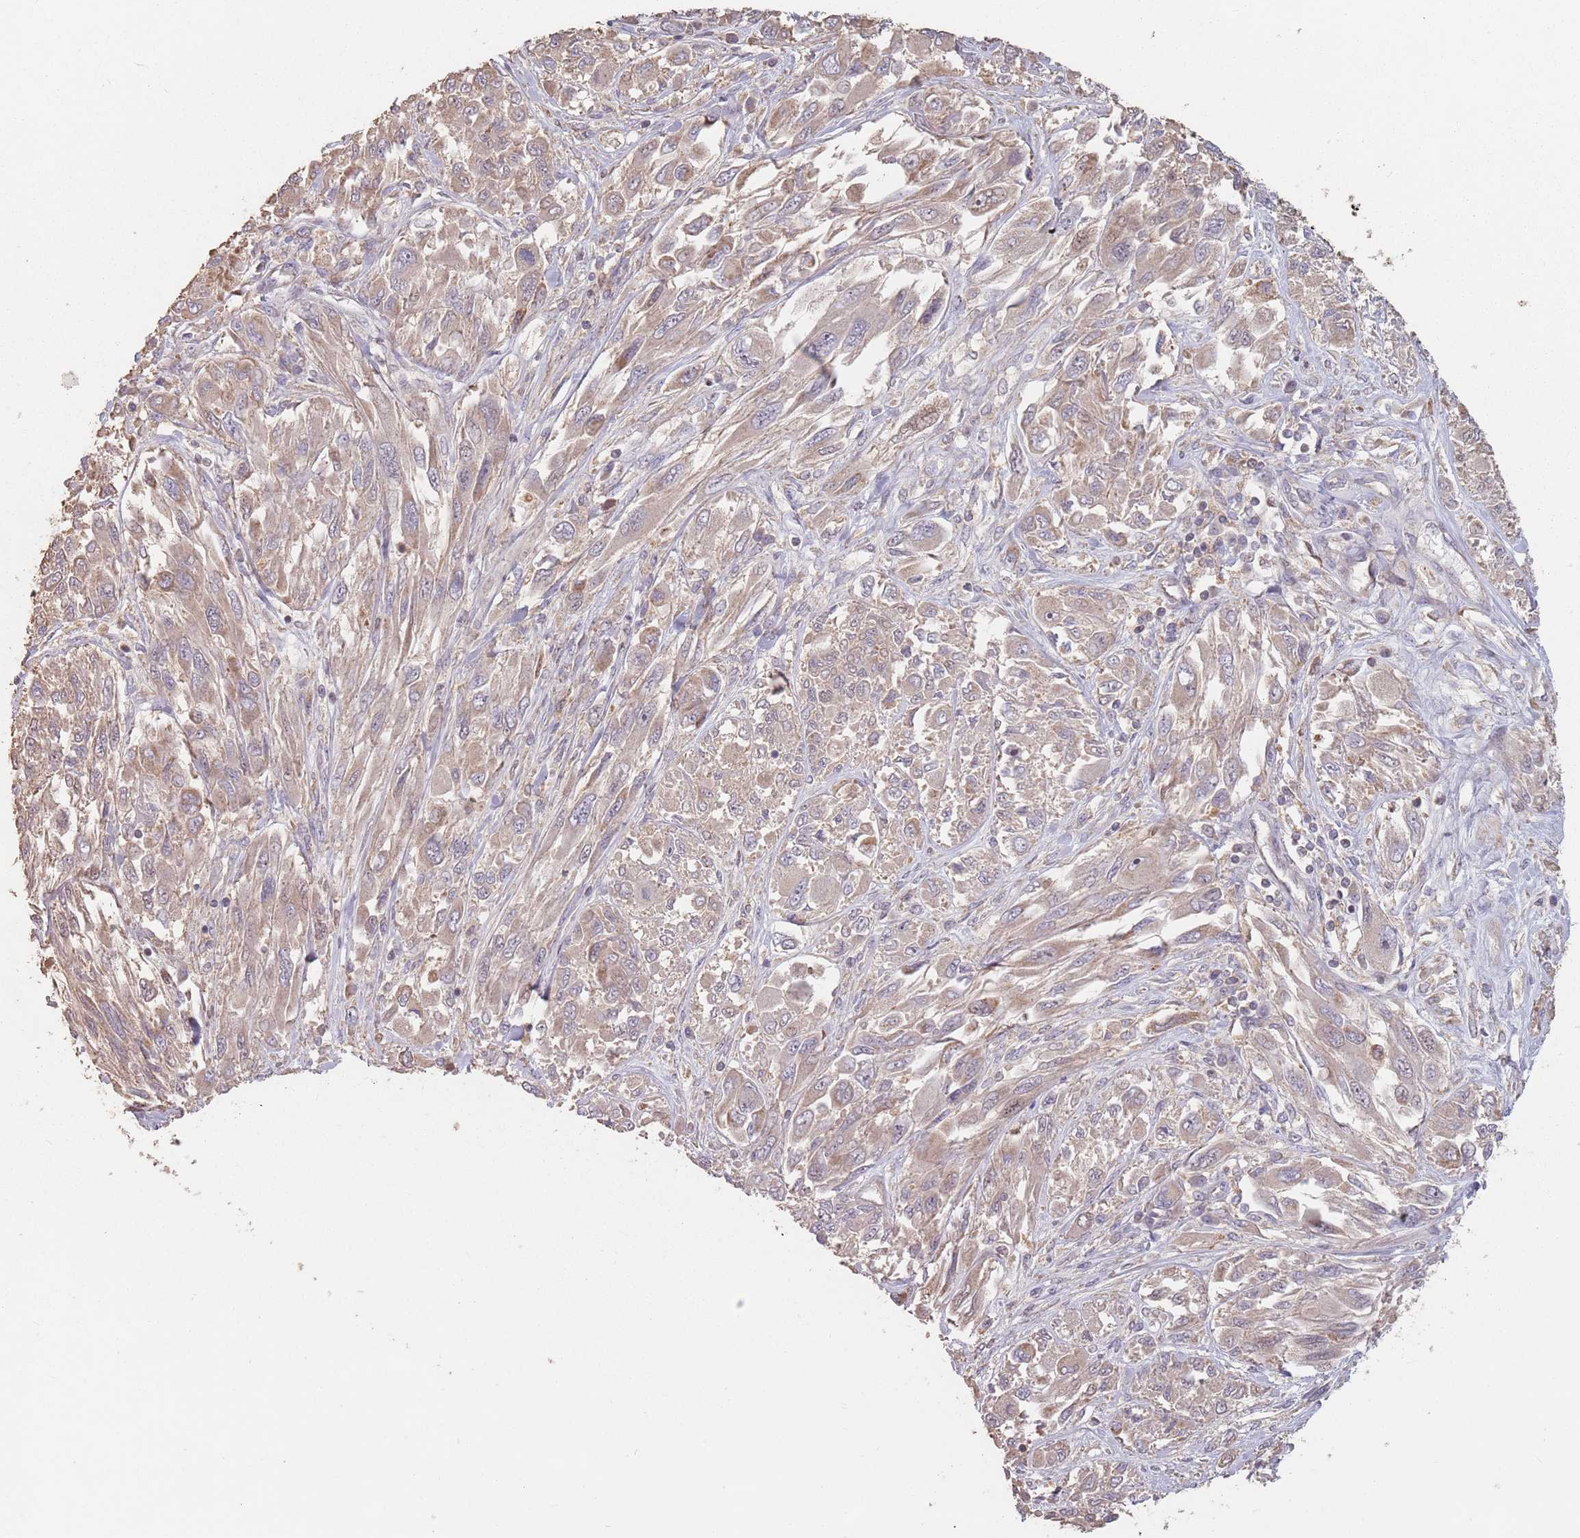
{"staining": {"intensity": "weak", "quantity": "25%-75%", "location": "cytoplasmic/membranous"}, "tissue": "melanoma", "cell_type": "Tumor cells", "image_type": "cancer", "snomed": [{"axis": "morphology", "description": "Malignant melanoma, NOS"}, {"axis": "topography", "description": "Skin"}], "caption": "Approximately 25%-75% of tumor cells in human melanoma demonstrate weak cytoplasmic/membranous protein positivity as visualized by brown immunohistochemical staining.", "gene": "VPS52", "patient": {"sex": "female", "age": 91}}